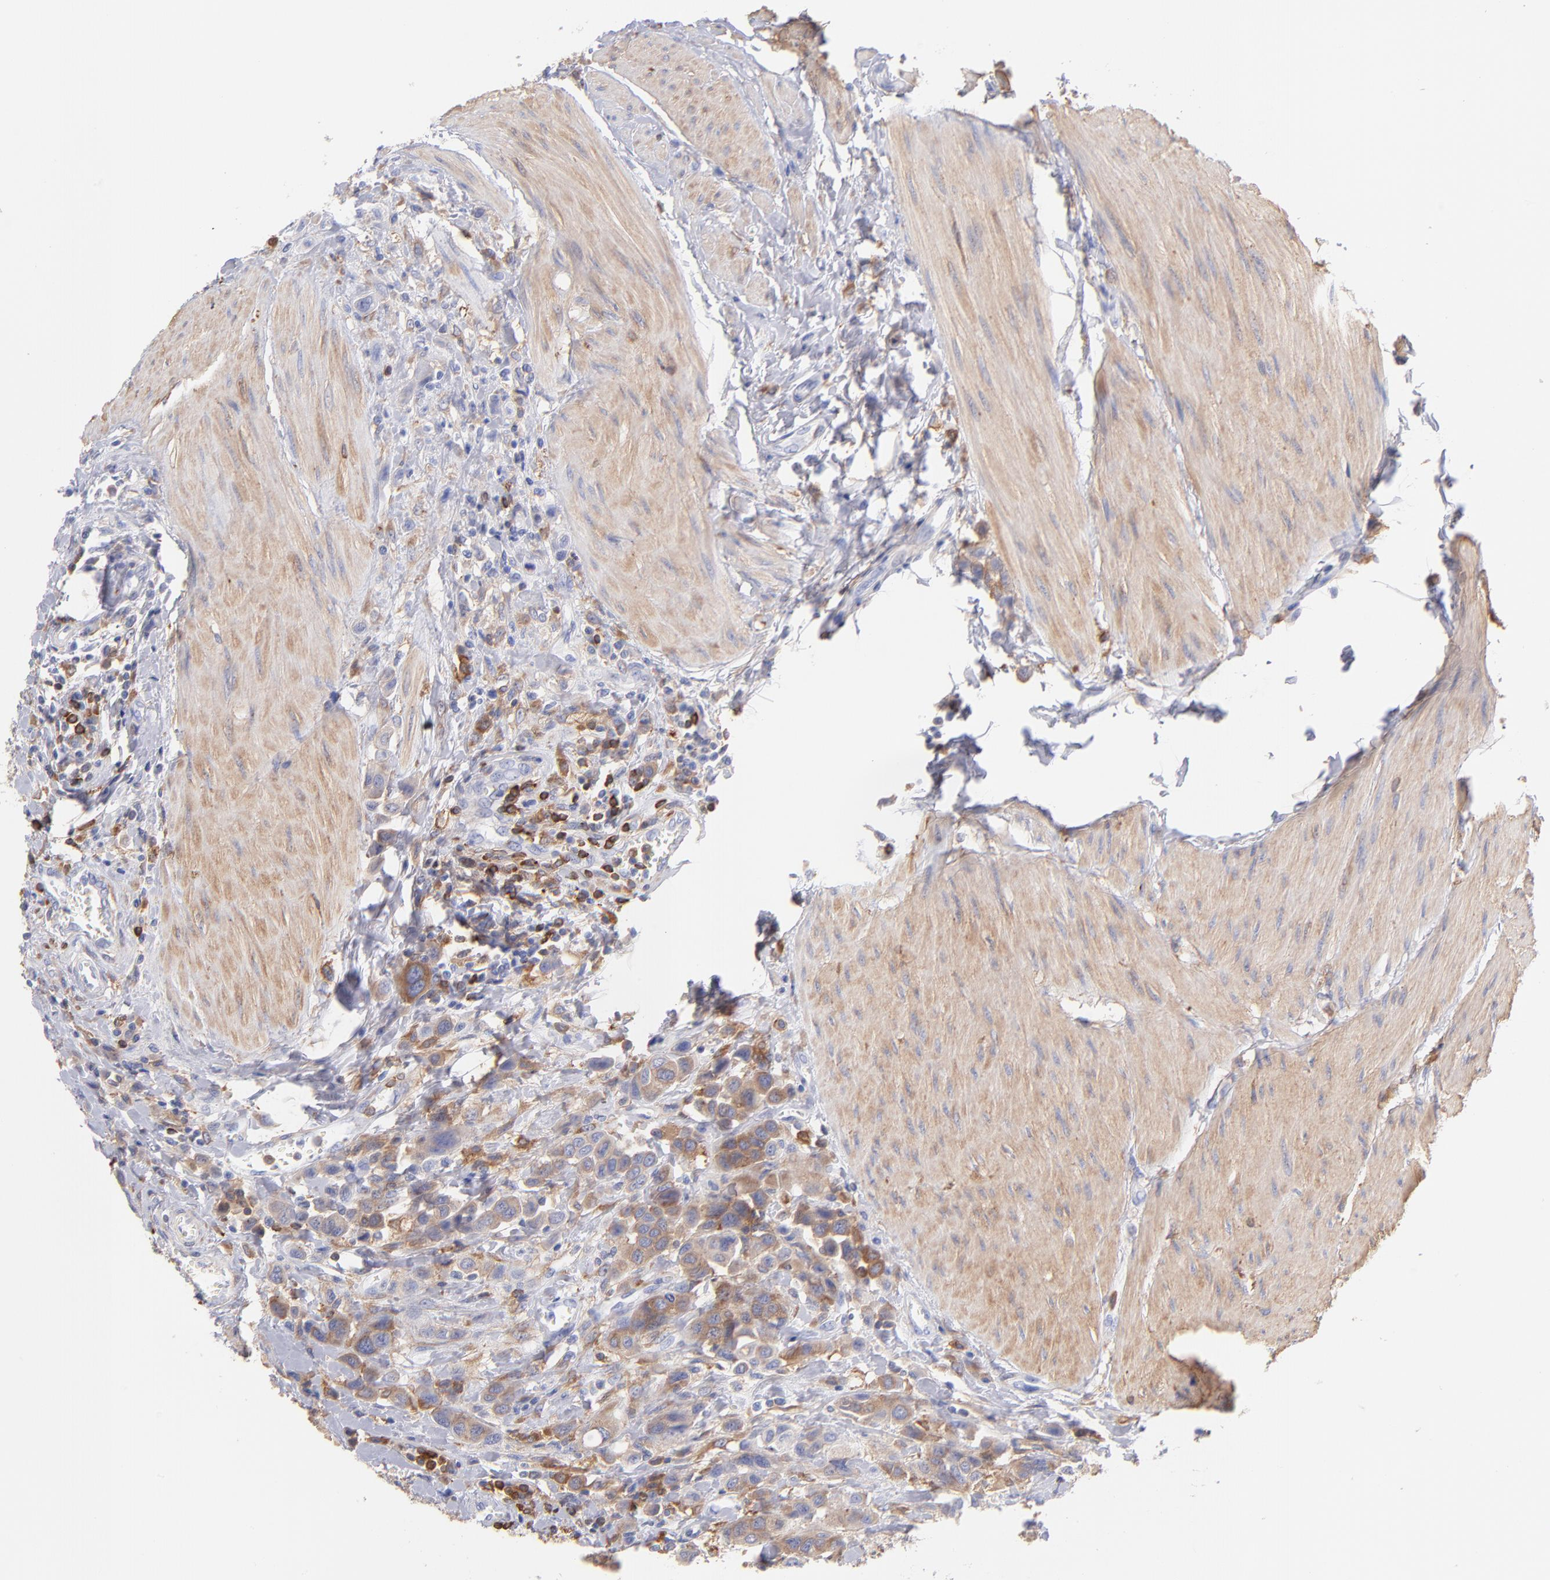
{"staining": {"intensity": "moderate", "quantity": ">75%", "location": "cytoplasmic/membranous"}, "tissue": "urothelial cancer", "cell_type": "Tumor cells", "image_type": "cancer", "snomed": [{"axis": "morphology", "description": "Urothelial carcinoma, High grade"}, {"axis": "topography", "description": "Urinary bladder"}], "caption": "Brown immunohistochemical staining in urothelial cancer displays moderate cytoplasmic/membranous positivity in approximately >75% of tumor cells.", "gene": "PRKCA", "patient": {"sex": "male", "age": 50}}